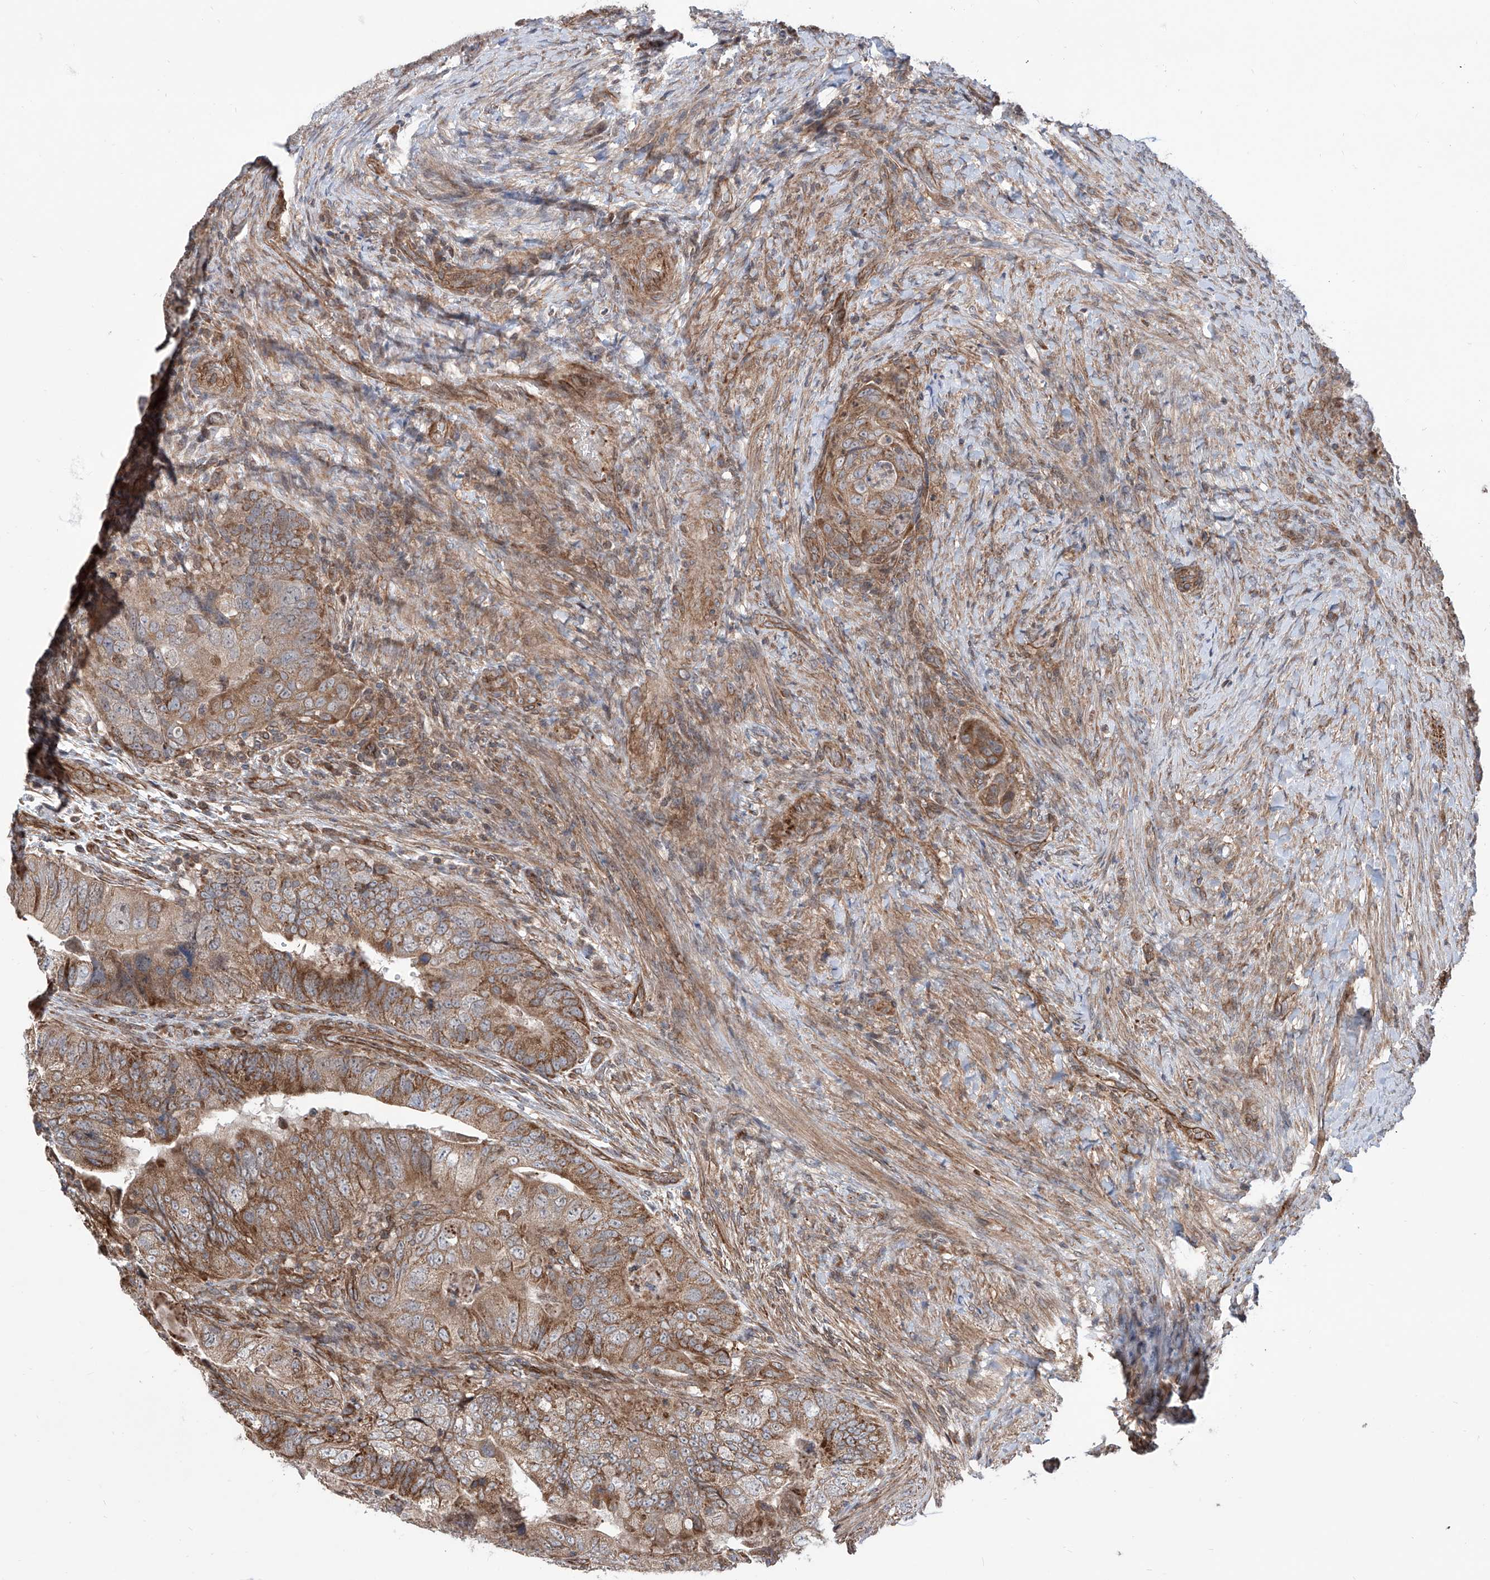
{"staining": {"intensity": "moderate", "quantity": ">75%", "location": "cytoplasmic/membranous"}, "tissue": "colorectal cancer", "cell_type": "Tumor cells", "image_type": "cancer", "snomed": [{"axis": "morphology", "description": "Adenocarcinoma, NOS"}, {"axis": "topography", "description": "Rectum"}], "caption": "Brown immunohistochemical staining in human colorectal adenocarcinoma exhibits moderate cytoplasmic/membranous positivity in approximately >75% of tumor cells.", "gene": "APAF1", "patient": {"sex": "male", "age": 63}}